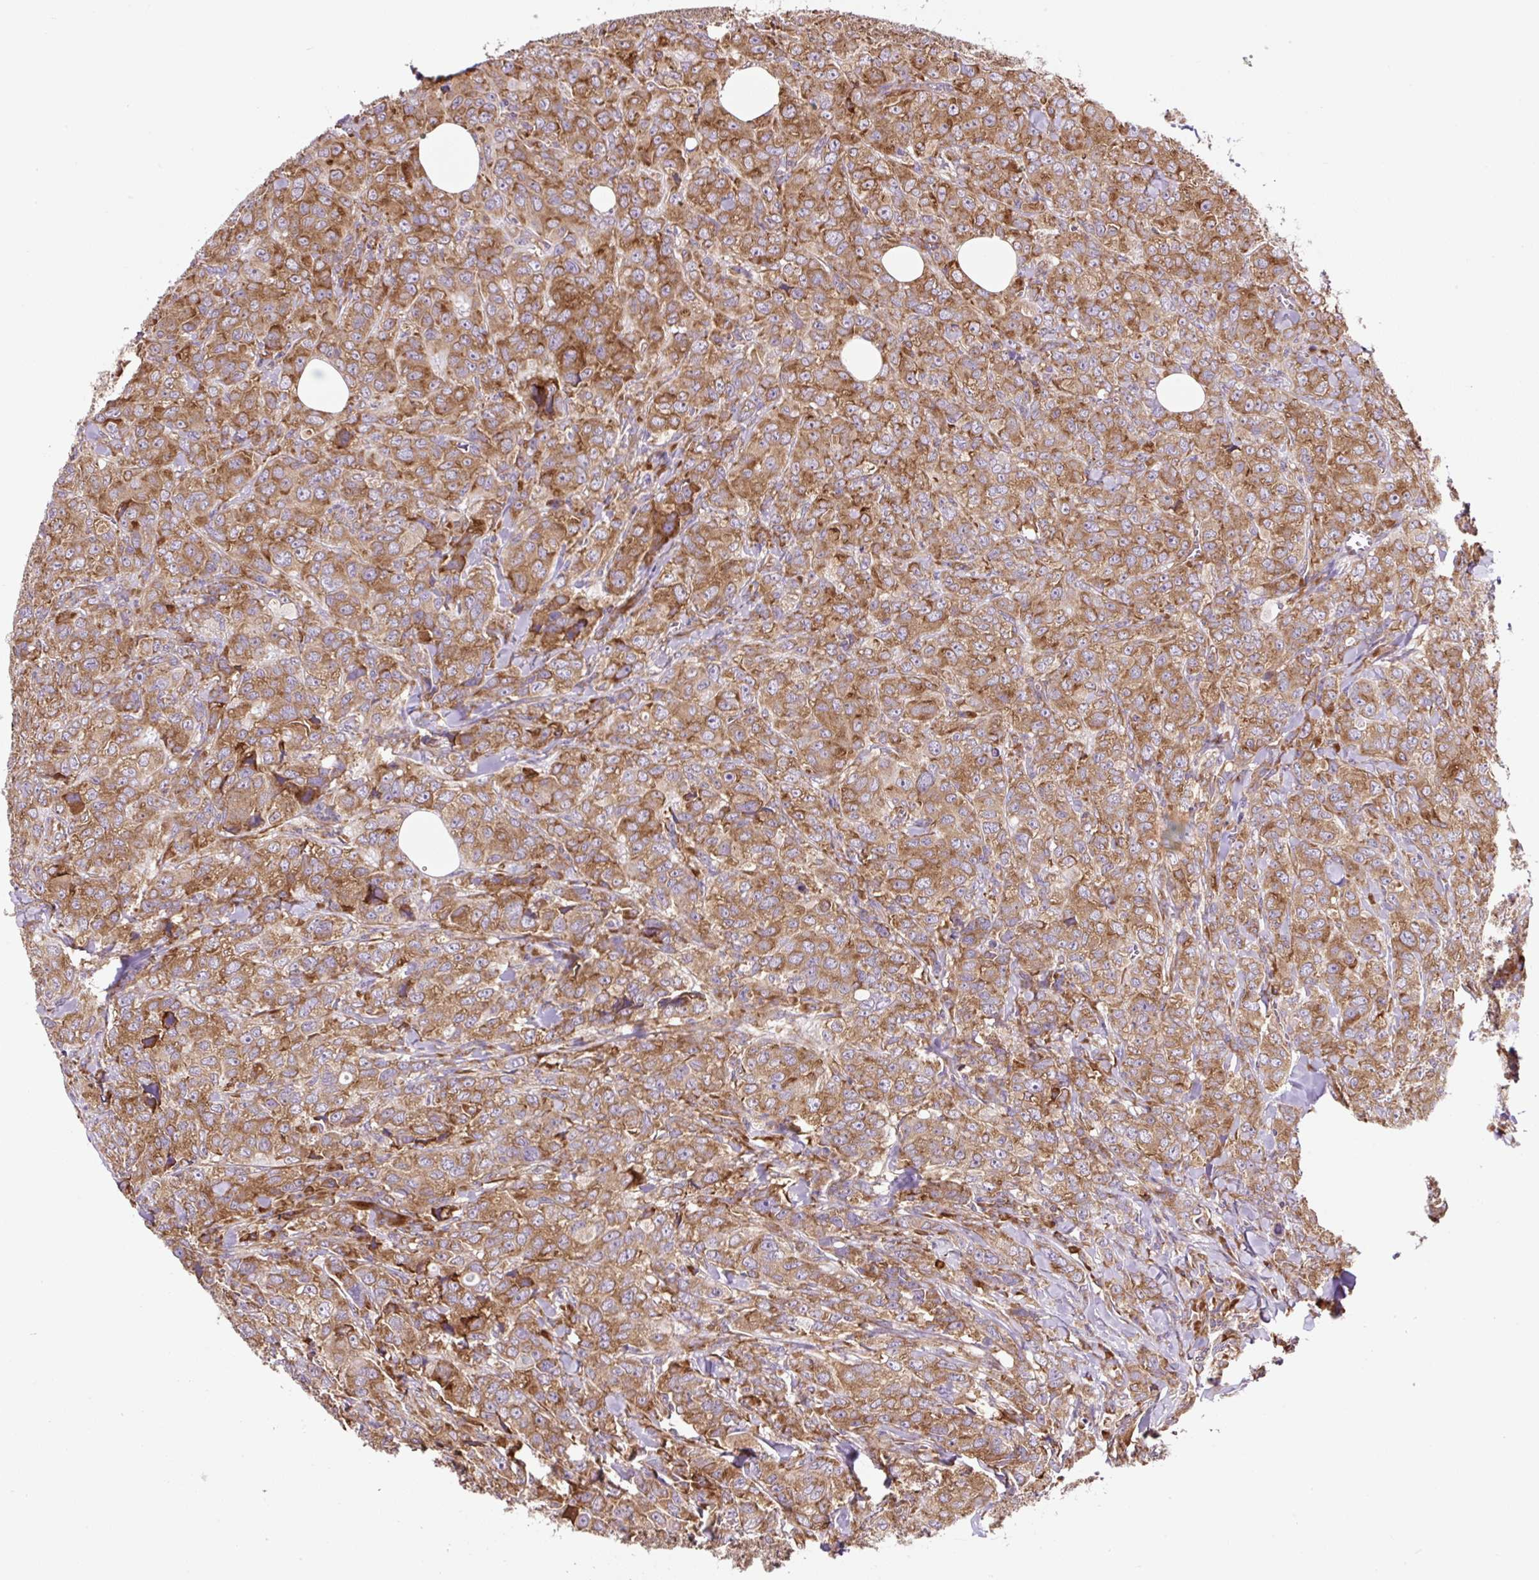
{"staining": {"intensity": "moderate", "quantity": ">75%", "location": "cytoplasmic/membranous"}, "tissue": "breast cancer", "cell_type": "Tumor cells", "image_type": "cancer", "snomed": [{"axis": "morphology", "description": "Duct carcinoma"}, {"axis": "topography", "description": "Breast"}], "caption": "Moderate cytoplasmic/membranous staining is identified in approximately >75% of tumor cells in breast intraductal carcinoma.", "gene": "RPS23", "patient": {"sex": "female", "age": 43}}